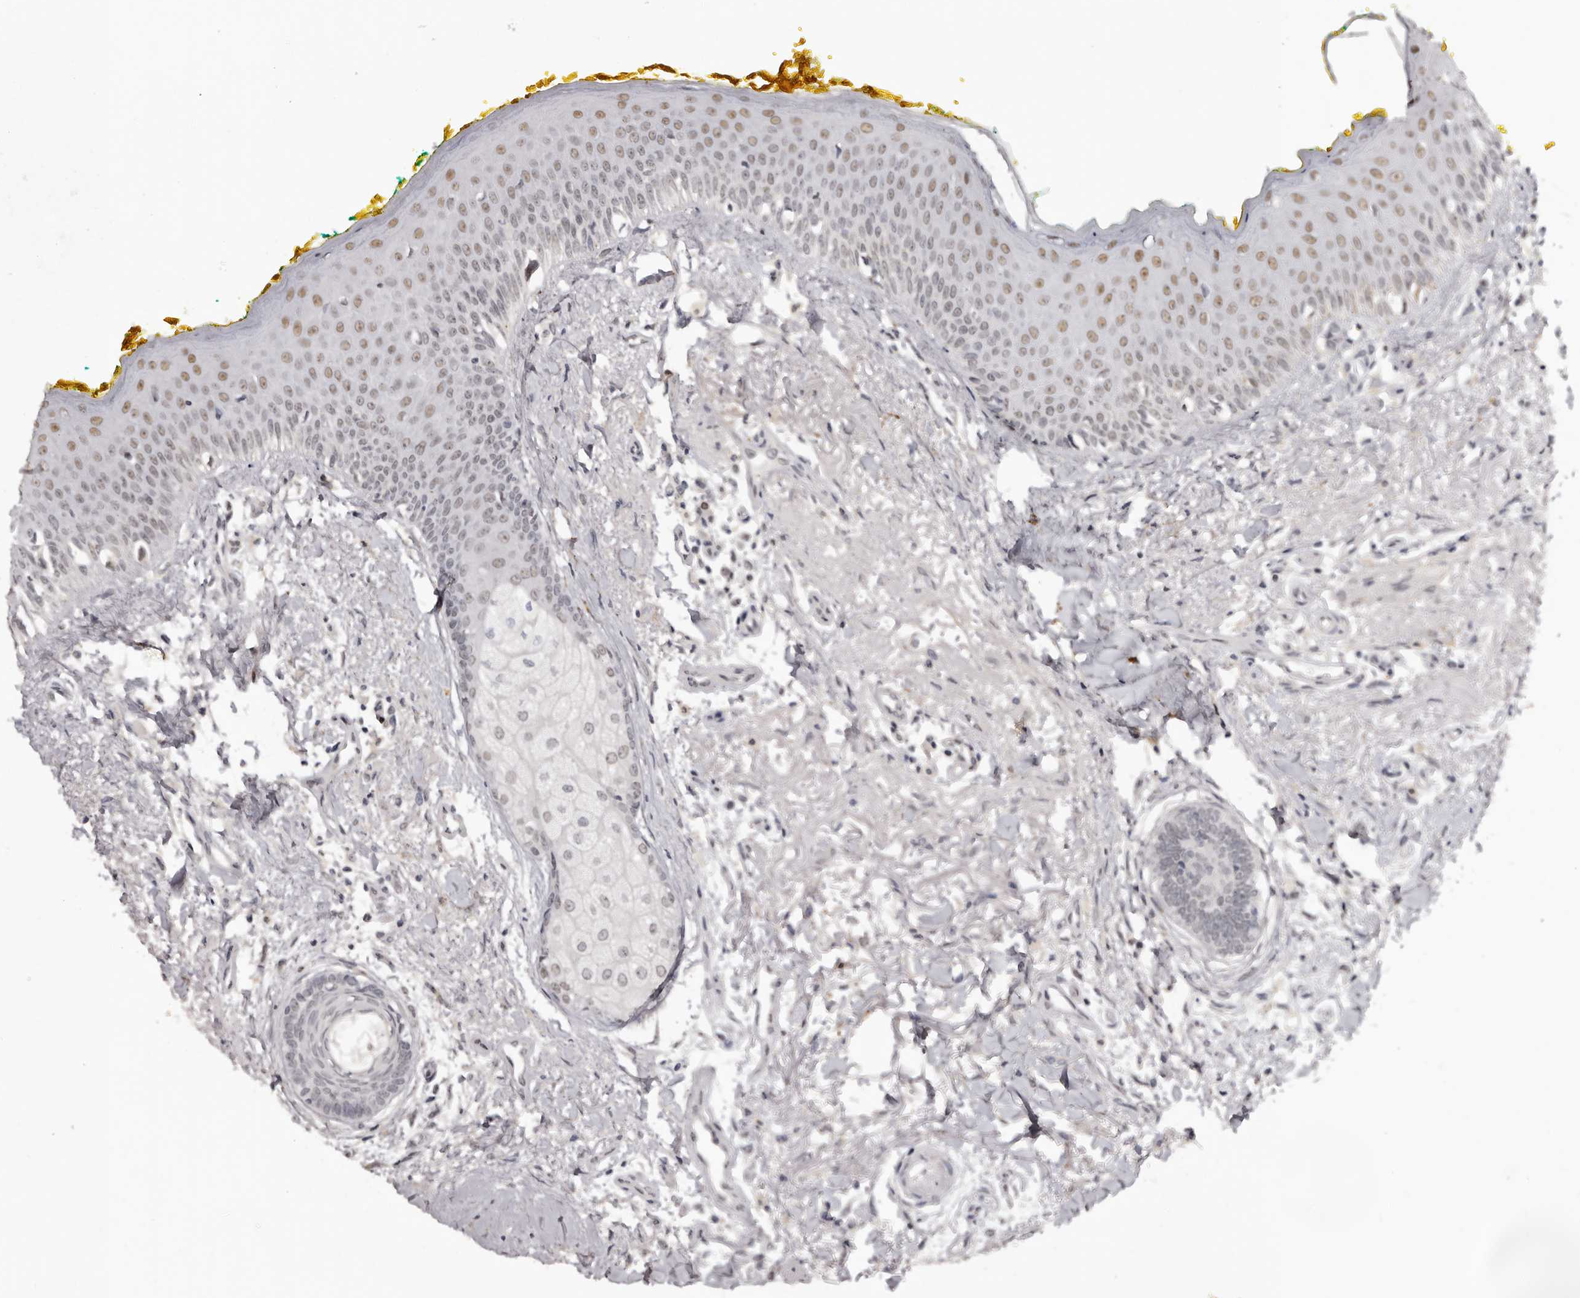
{"staining": {"intensity": "moderate", "quantity": "25%-75%", "location": "cytoplasmic/membranous,nuclear"}, "tissue": "oral mucosa", "cell_type": "Squamous epithelial cells", "image_type": "normal", "snomed": [{"axis": "morphology", "description": "Normal tissue, NOS"}, {"axis": "topography", "description": "Oral tissue"}], "caption": "A high-resolution photomicrograph shows immunohistochemistry (IHC) staining of normal oral mucosa, which displays moderate cytoplasmic/membranous,nuclear staining in about 25%-75% of squamous epithelial cells.", "gene": "SRCAP", "patient": {"sex": "female", "age": 70}}